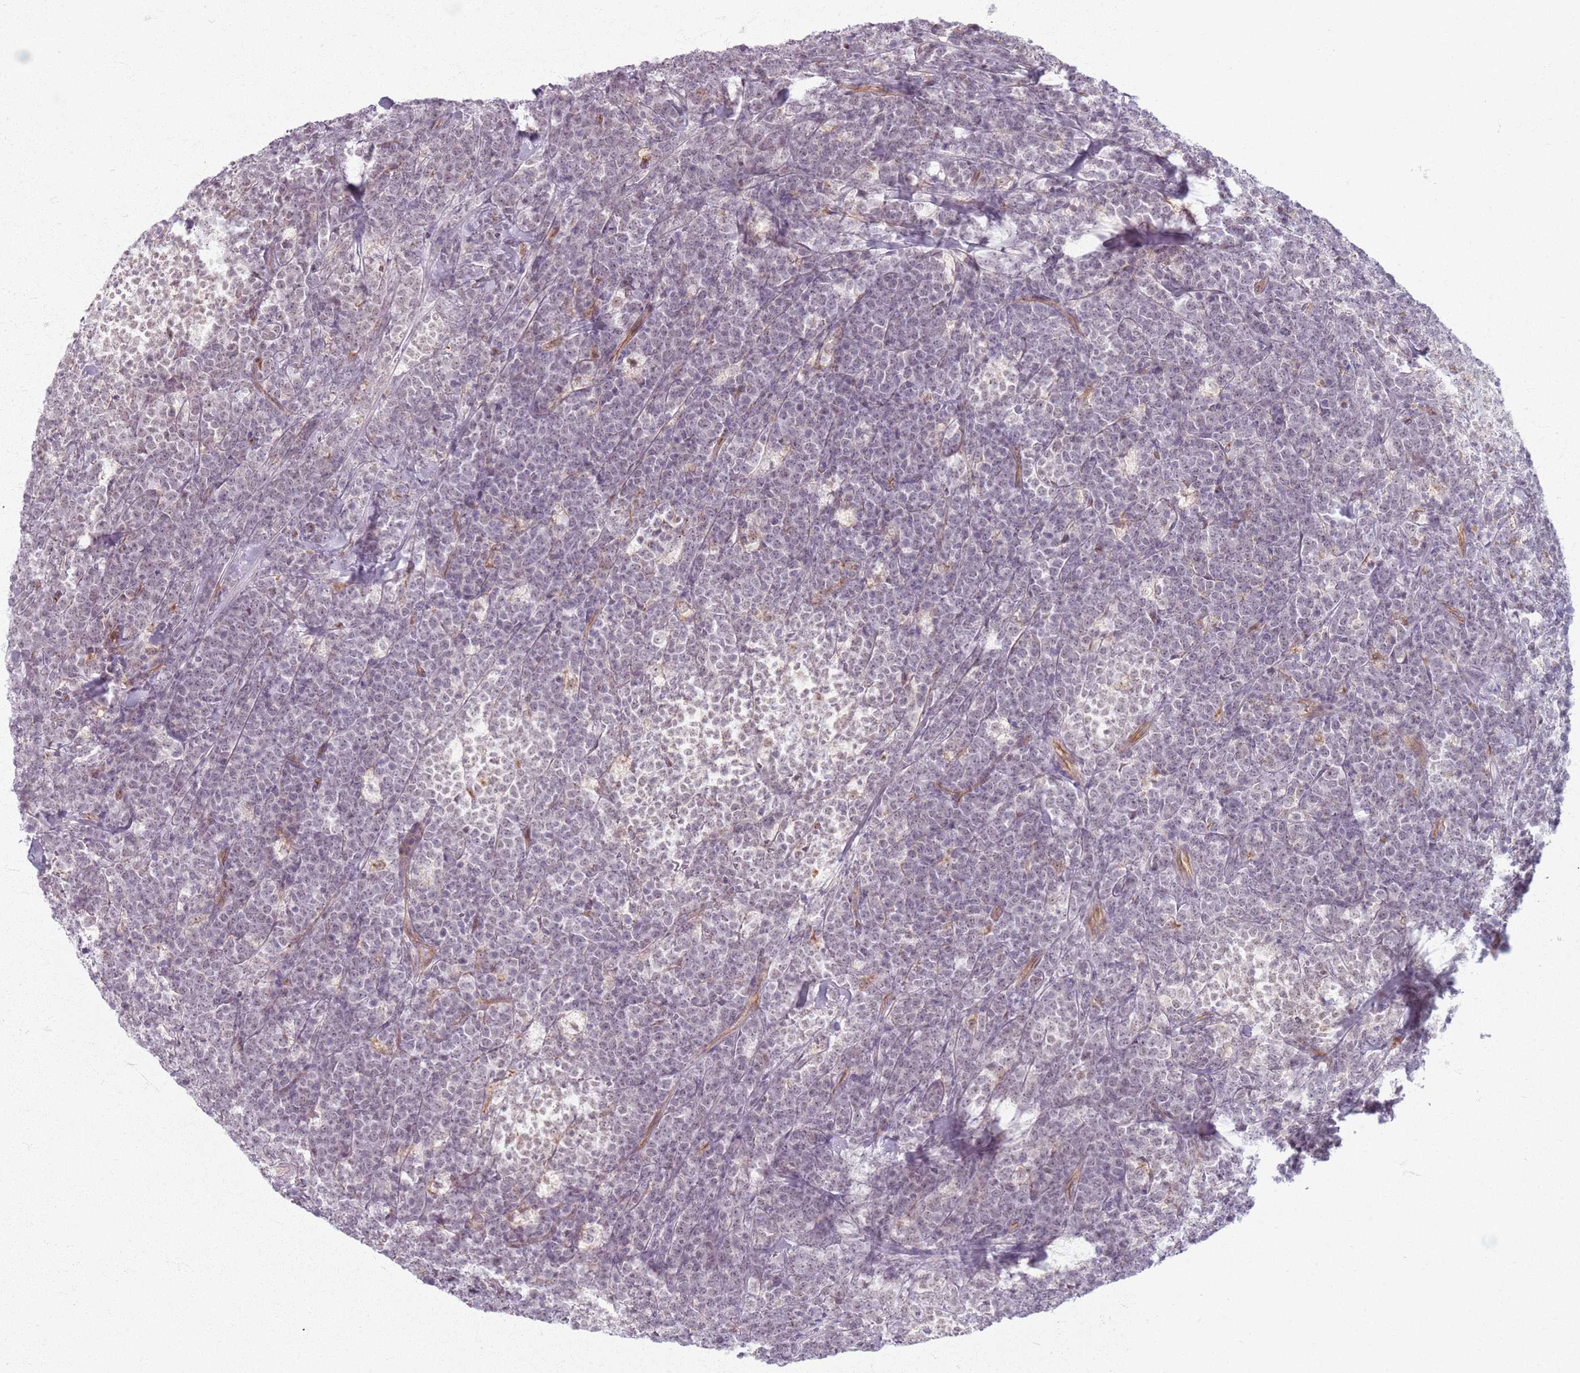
{"staining": {"intensity": "negative", "quantity": "none", "location": "none"}, "tissue": "lymphoma", "cell_type": "Tumor cells", "image_type": "cancer", "snomed": [{"axis": "morphology", "description": "Malignant lymphoma, non-Hodgkin's type, High grade"}, {"axis": "topography", "description": "Small intestine"}], "caption": "IHC photomicrograph of lymphoma stained for a protein (brown), which shows no staining in tumor cells.", "gene": "KCNA5", "patient": {"sex": "male", "age": 8}}